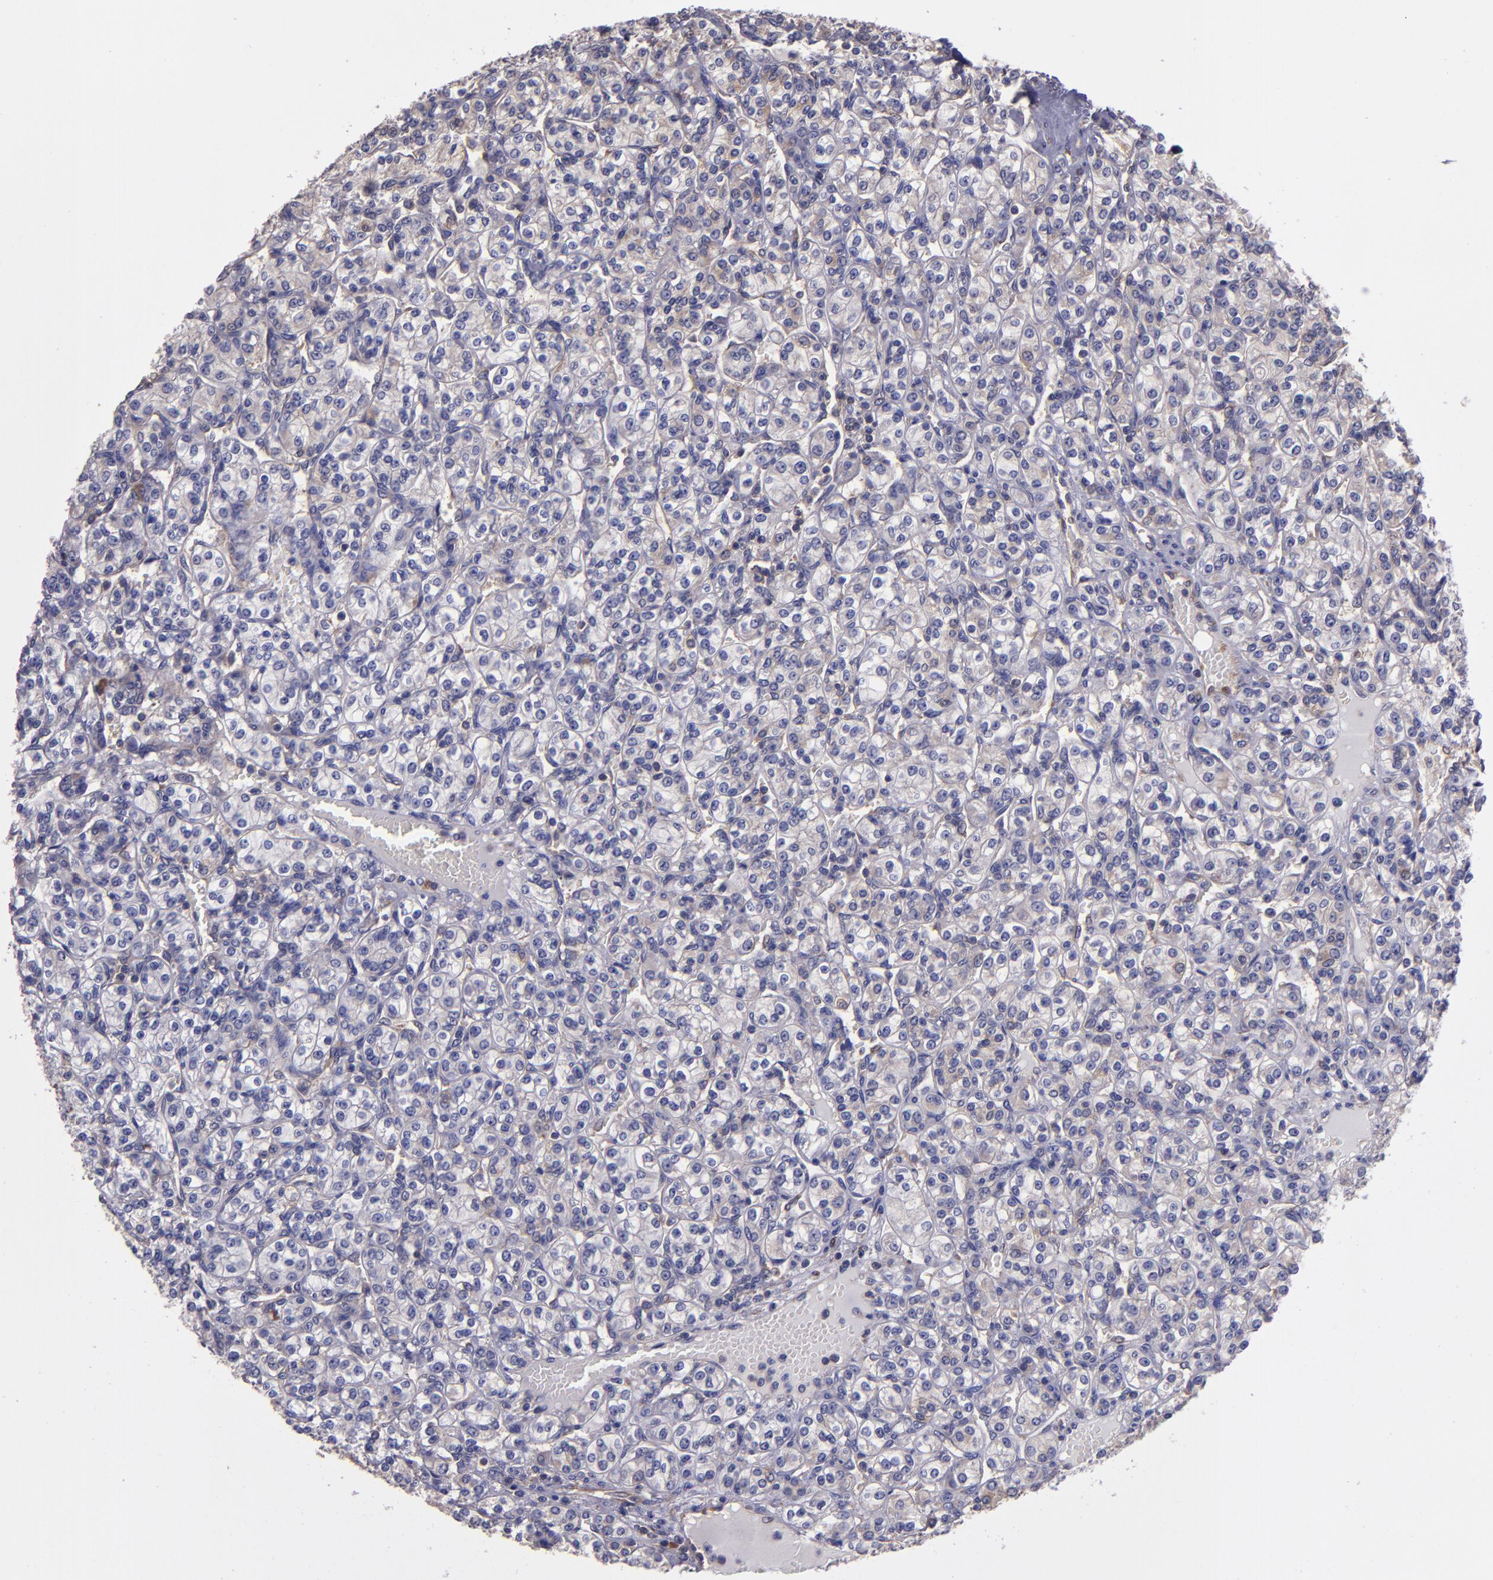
{"staining": {"intensity": "weak", "quantity": "<25%", "location": "cytoplasmic/membranous"}, "tissue": "renal cancer", "cell_type": "Tumor cells", "image_type": "cancer", "snomed": [{"axis": "morphology", "description": "Adenocarcinoma, NOS"}, {"axis": "topography", "description": "Kidney"}], "caption": "Image shows no significant protein positivity in tumor cells of renal cancer (adenocarcinoma).", "gene": "CARS1", "patient": {"sex": "male", "age": 77}}